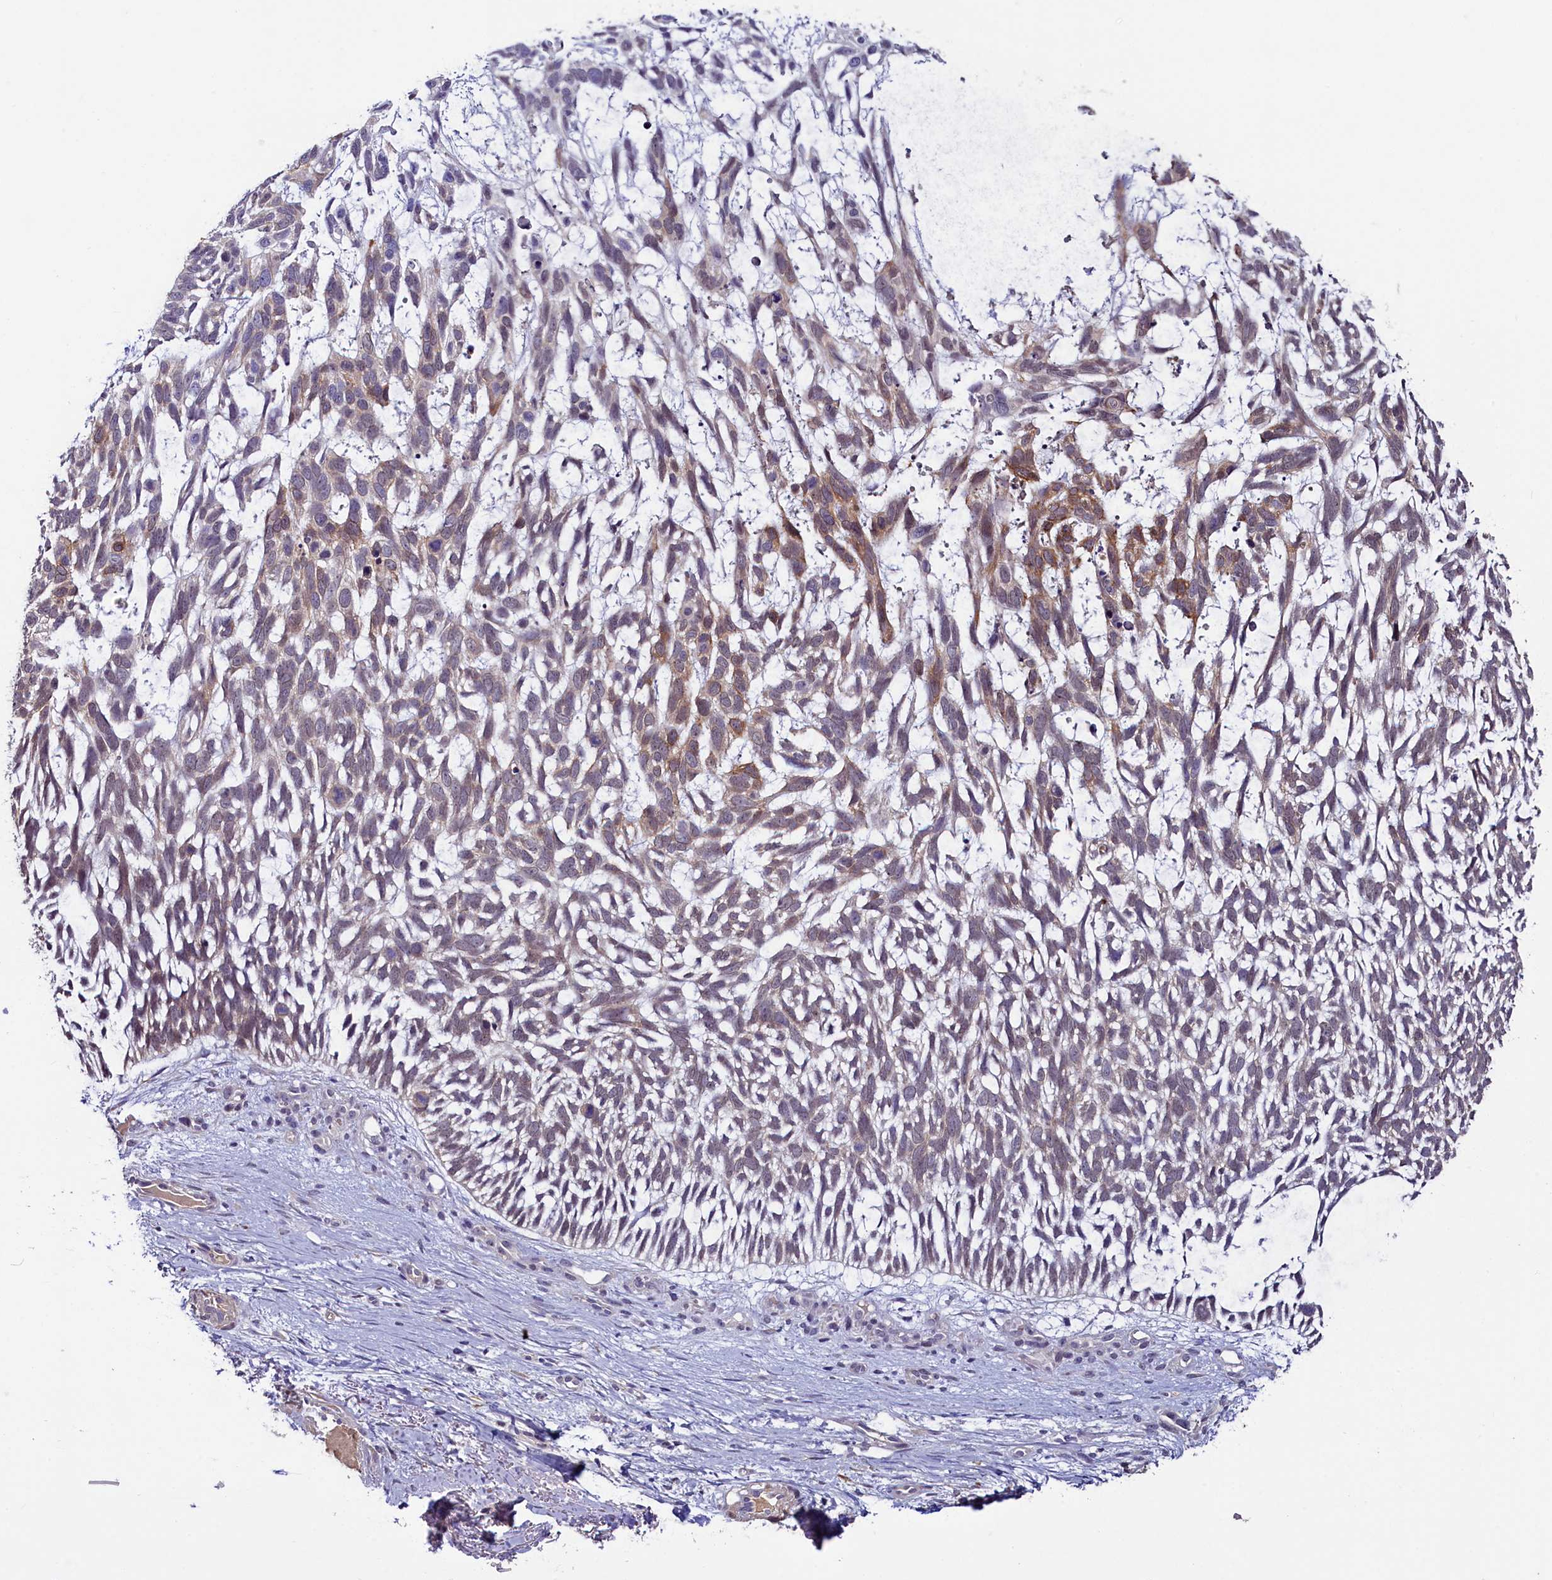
{"staining": {"intensity": "moderate", "quantity": "25%-75%", "location": "cytoplasmic/membranous"}, "tissue": "skin cancer", "cell_type": "Tumor cells", "image_type": "cancer", "snomed": [{"axis": "morphology", "description": "Basal cell carcinoma"}, {"axis": "topography", "description": "Skin"}], "caption": "IHC histopathology image of neoplastic tissue: human skin cancer stained using immunohistochemistry demonstrates medium levels of moderate protein expression localized specifically in the cytoplasmic/membranous of tumor cells, appearing as a cytoplasmic/membranous brown color.", "gene": "SLC39A6", "patient": {"sex": "male", "age": 88}}